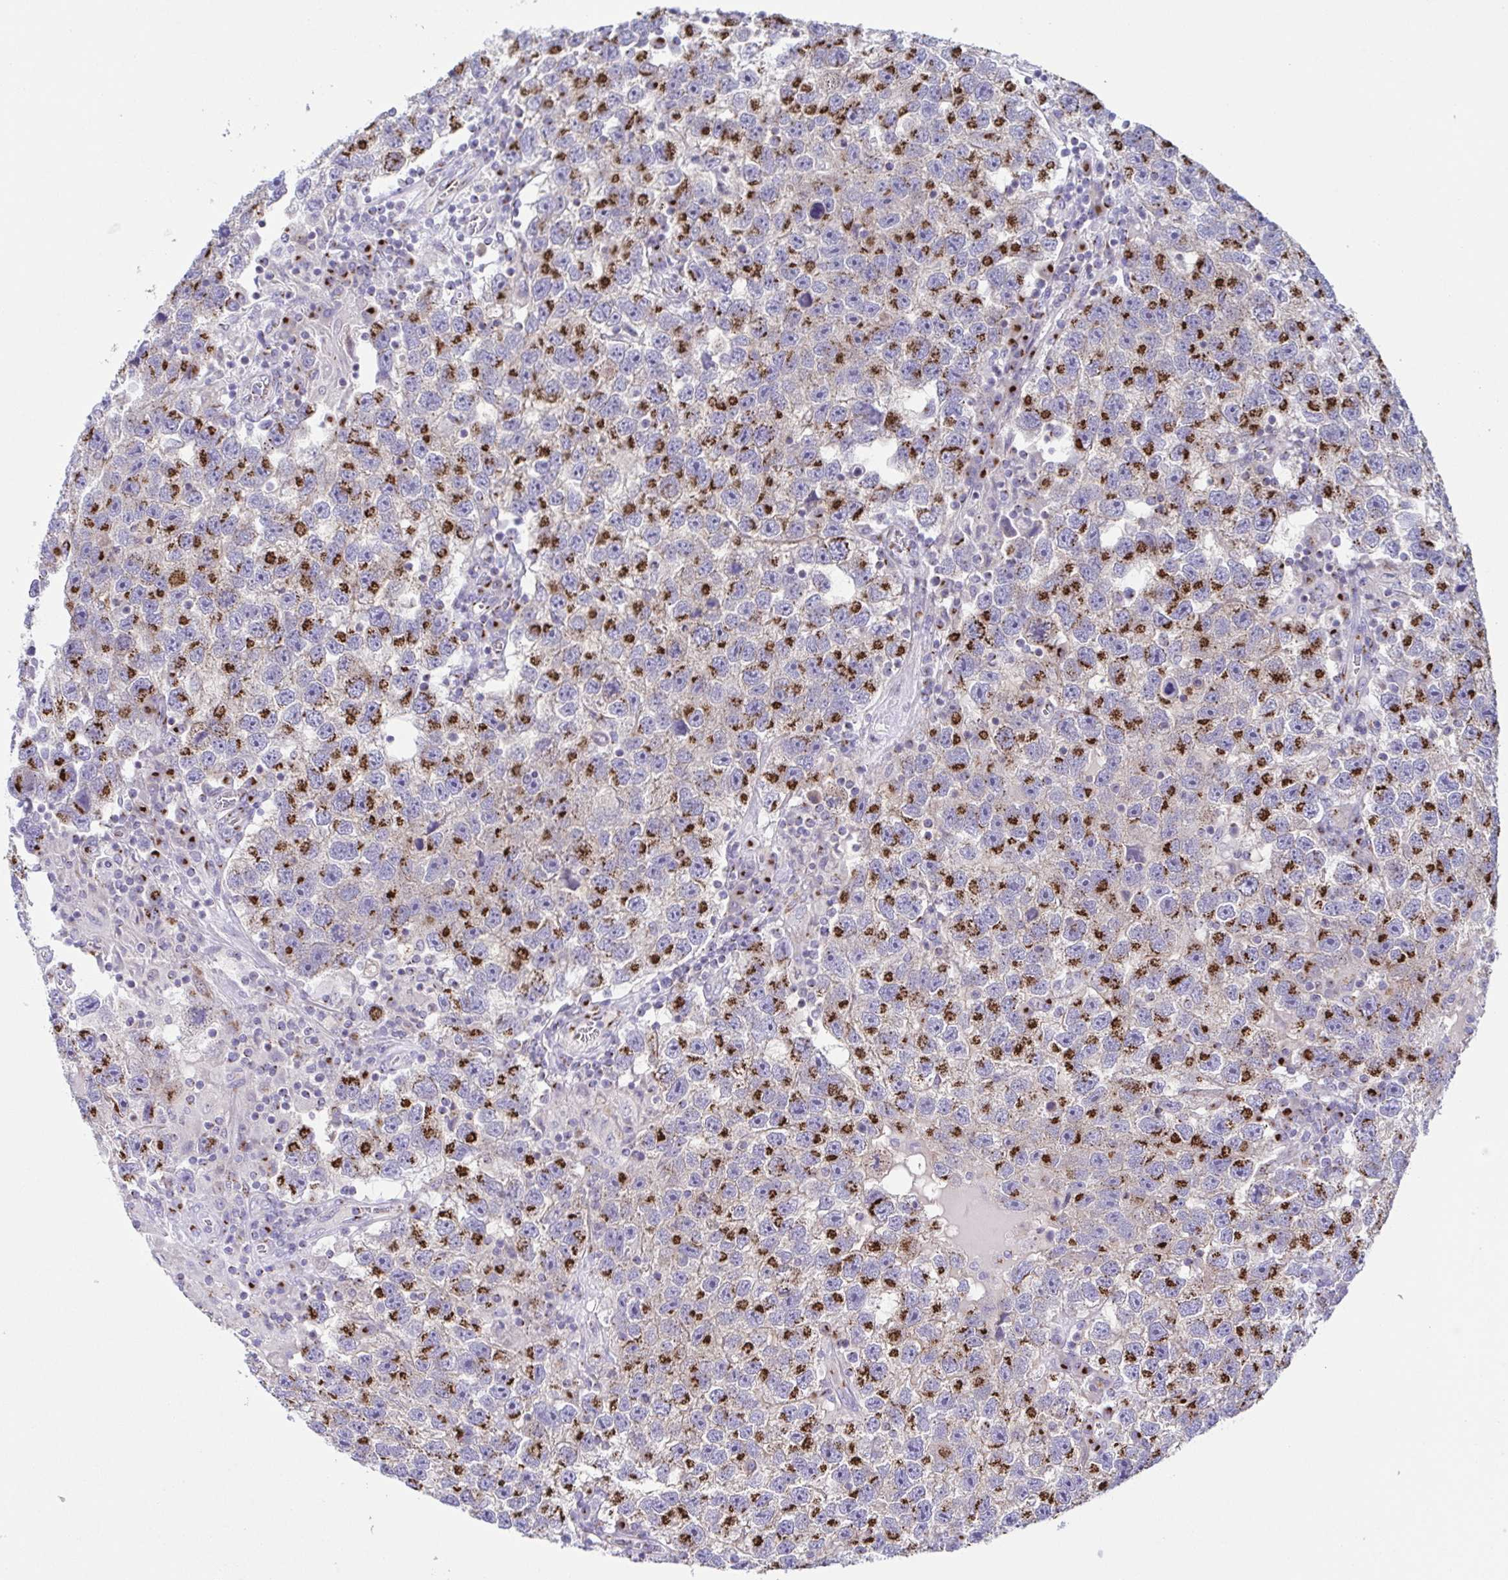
{"staining": {"intensity": "strong", "quantity": ">75%", "location": "cytoplasmic/membranous"}, "tissue": "testis cancer", "cell_type": "Tumor cells", "image_type": "cancer", "snomed": [{"axis": "morphology", "description": "Seminoma, NOS"}, {"axis": "topography", "description": "Testis"}], "caption": "Tumor cells demonstrate strong cytoplasmic/membranous positivity in about >75% of cells in testis seminoma. (brown staining indicates protein expression, while blue staining denotes nuclei).", "gene": "COL17A1", "patient": {"sex": "male", "age": 26}}